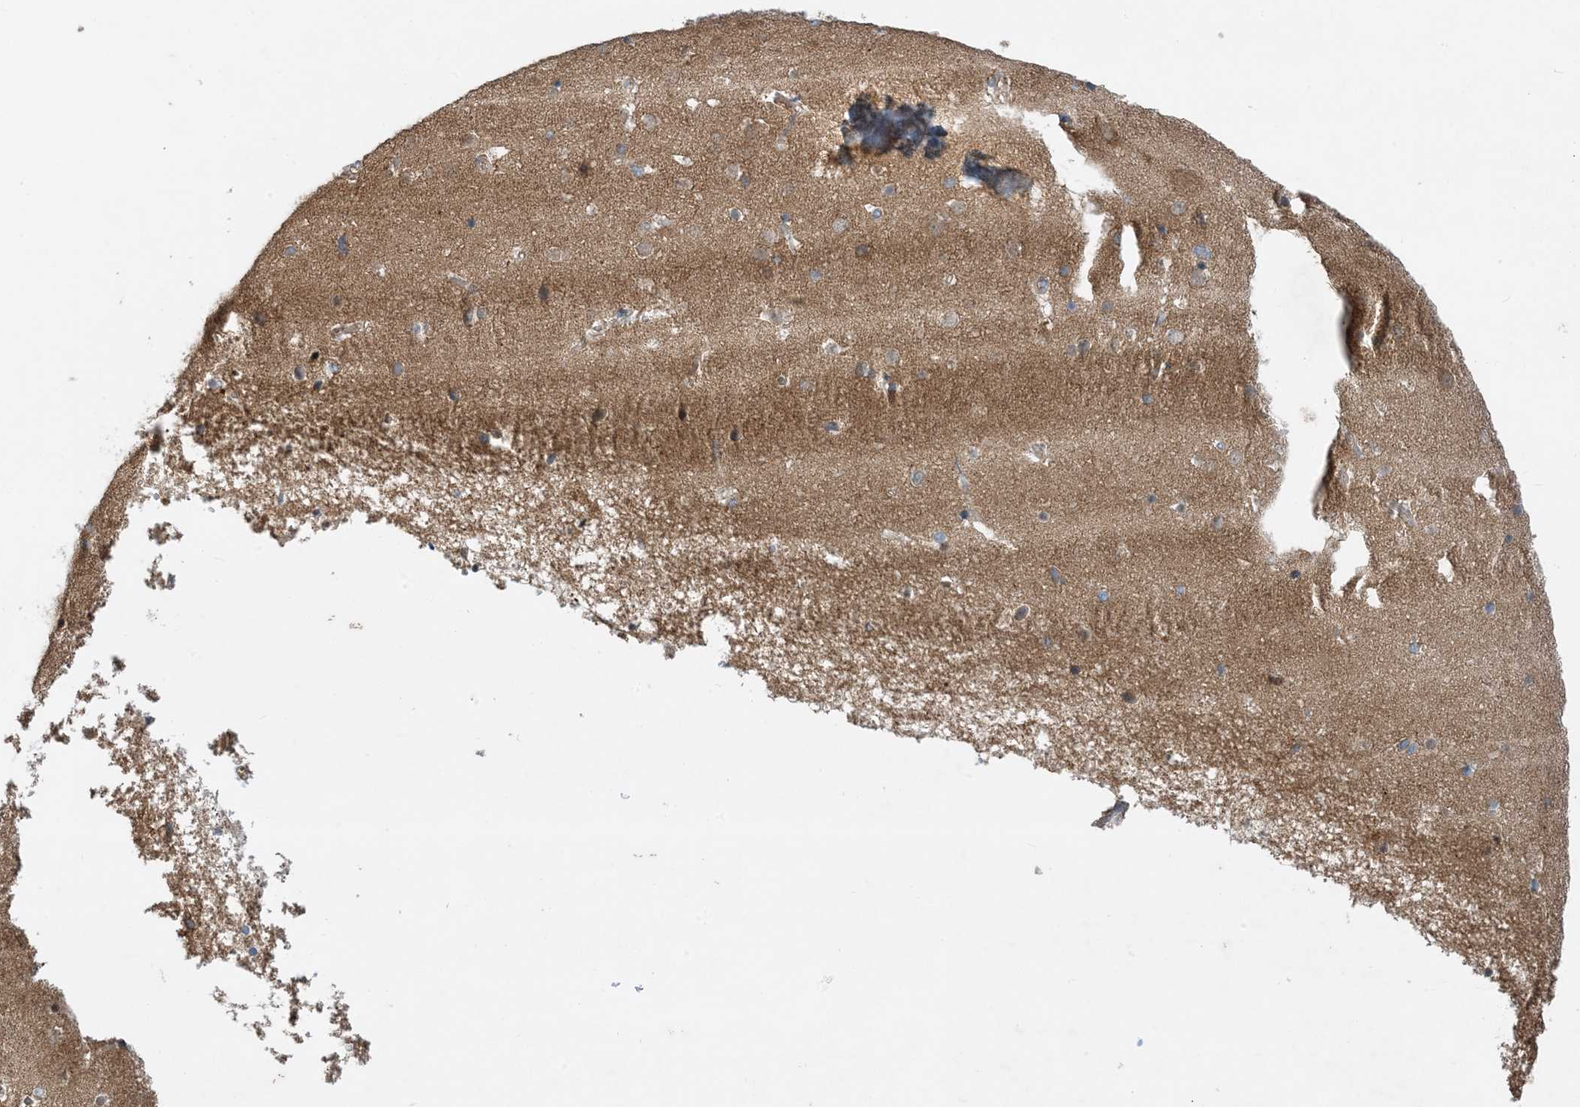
{"staining": {"intensity": "negative", "quantity": "none", "location": "none"}, "tissue": "cerebral cortex", "cell_type": "Endothelial cells", "image_type": "normal", "snomed": [{"axis": "morphology", "description": "Normal tissue, NOS"}, {"axis": "topography", "description": "Cerebral cortex"}], "caption": "The image reveals no staining of endothelial cells in normal cerebral cortex.", "gene": "SIDT1", "patient": {"sex": "male", "age": 54}}